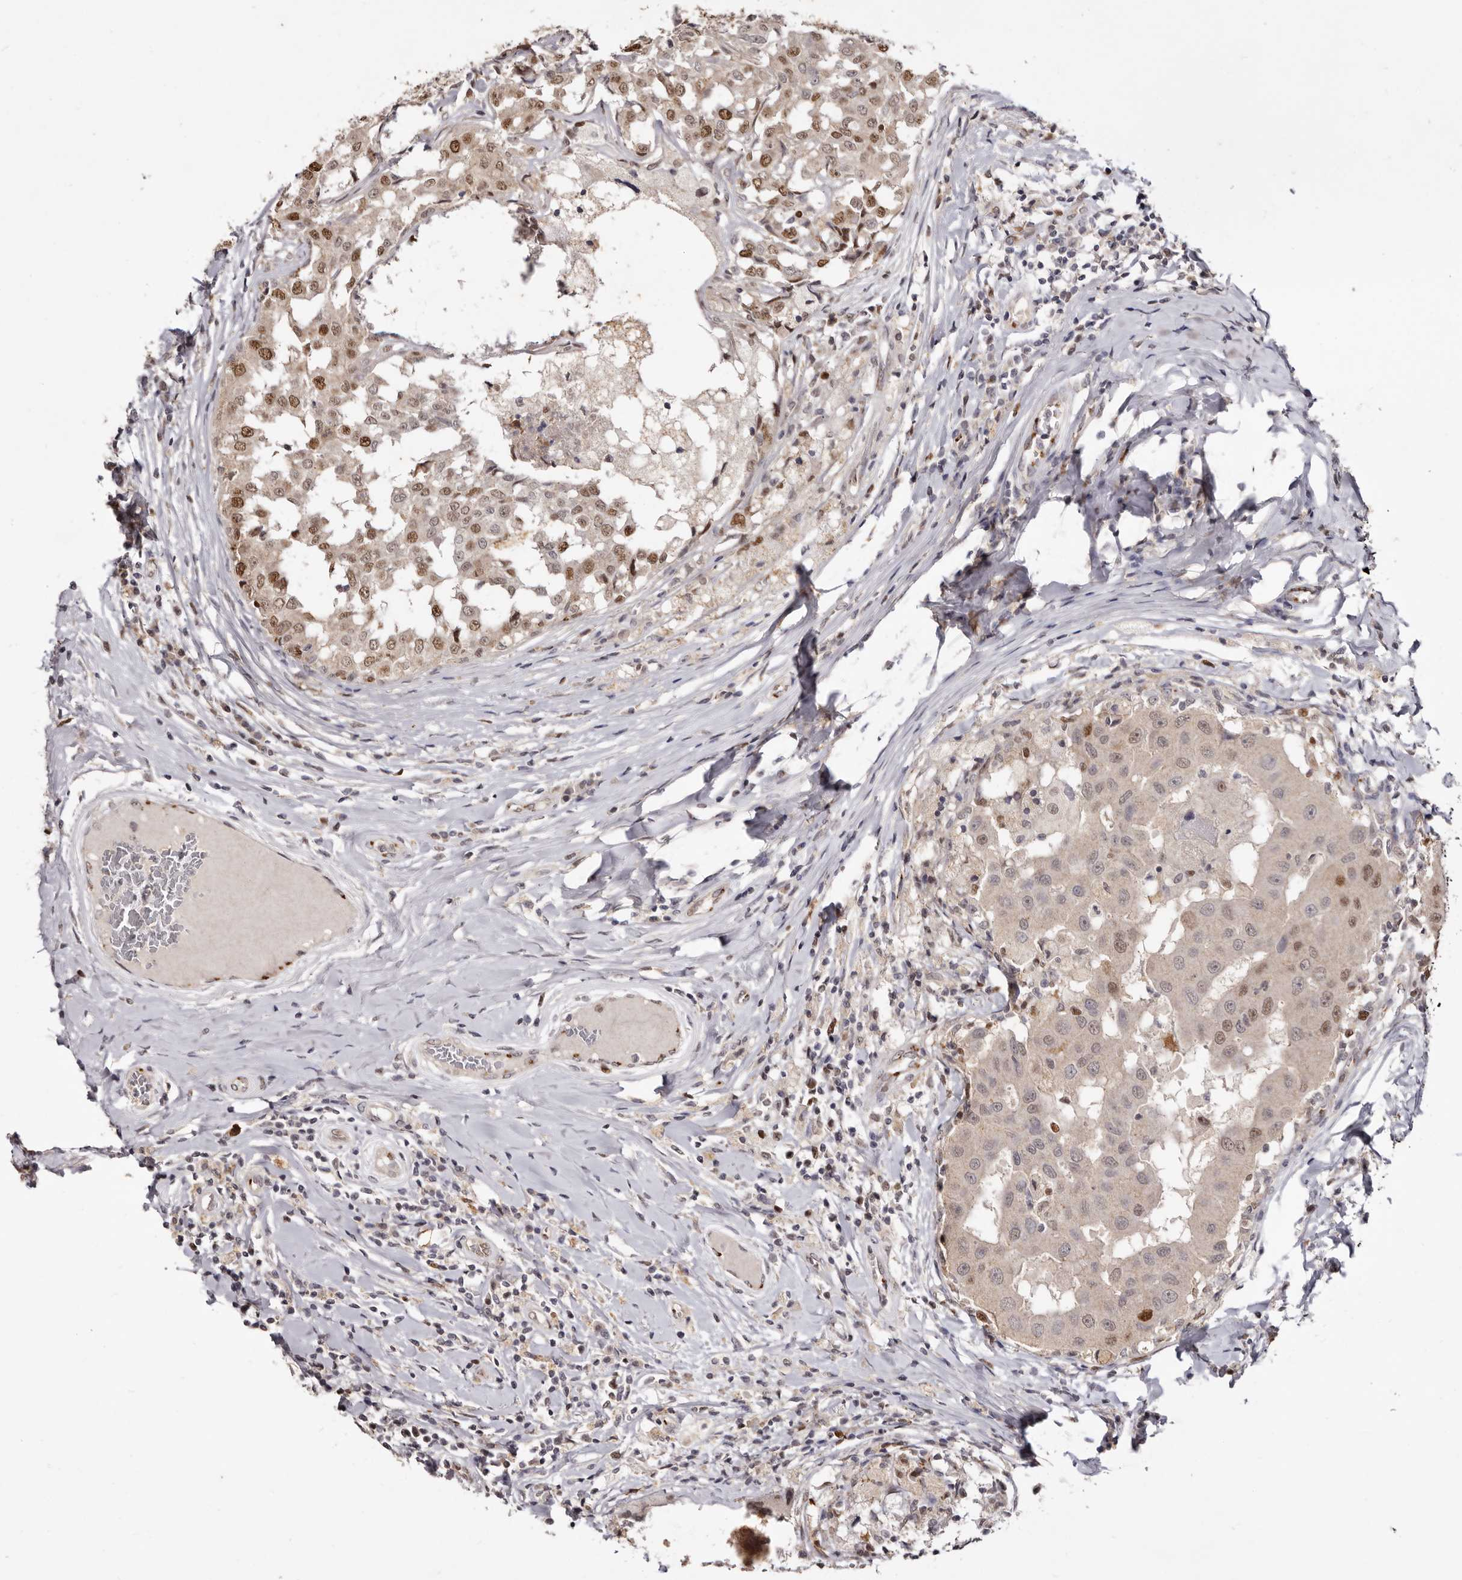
{"staining": {"intensity": "moderate", "quantity": "25%-75%", "location": "nuclear"}, "tissue": "breast cancer", "cell_type": "Tumor cells", "image_type": "cancer", "snomed": [{"axis": "morphology", "description": "Duct carcinoma"}, {"axis": "topography", "description": "Breast"}], "caption": "A micrograph of breast cancer stained for a protein shows moderate nuclear brown staining in tumor cells. (Stains: DAB in brown, nuclei in blue, Microscopy: brightfield microscopy at high magnification).", "gene": "NOTCH1", "patient": {"sex": "female", "age": 27}}